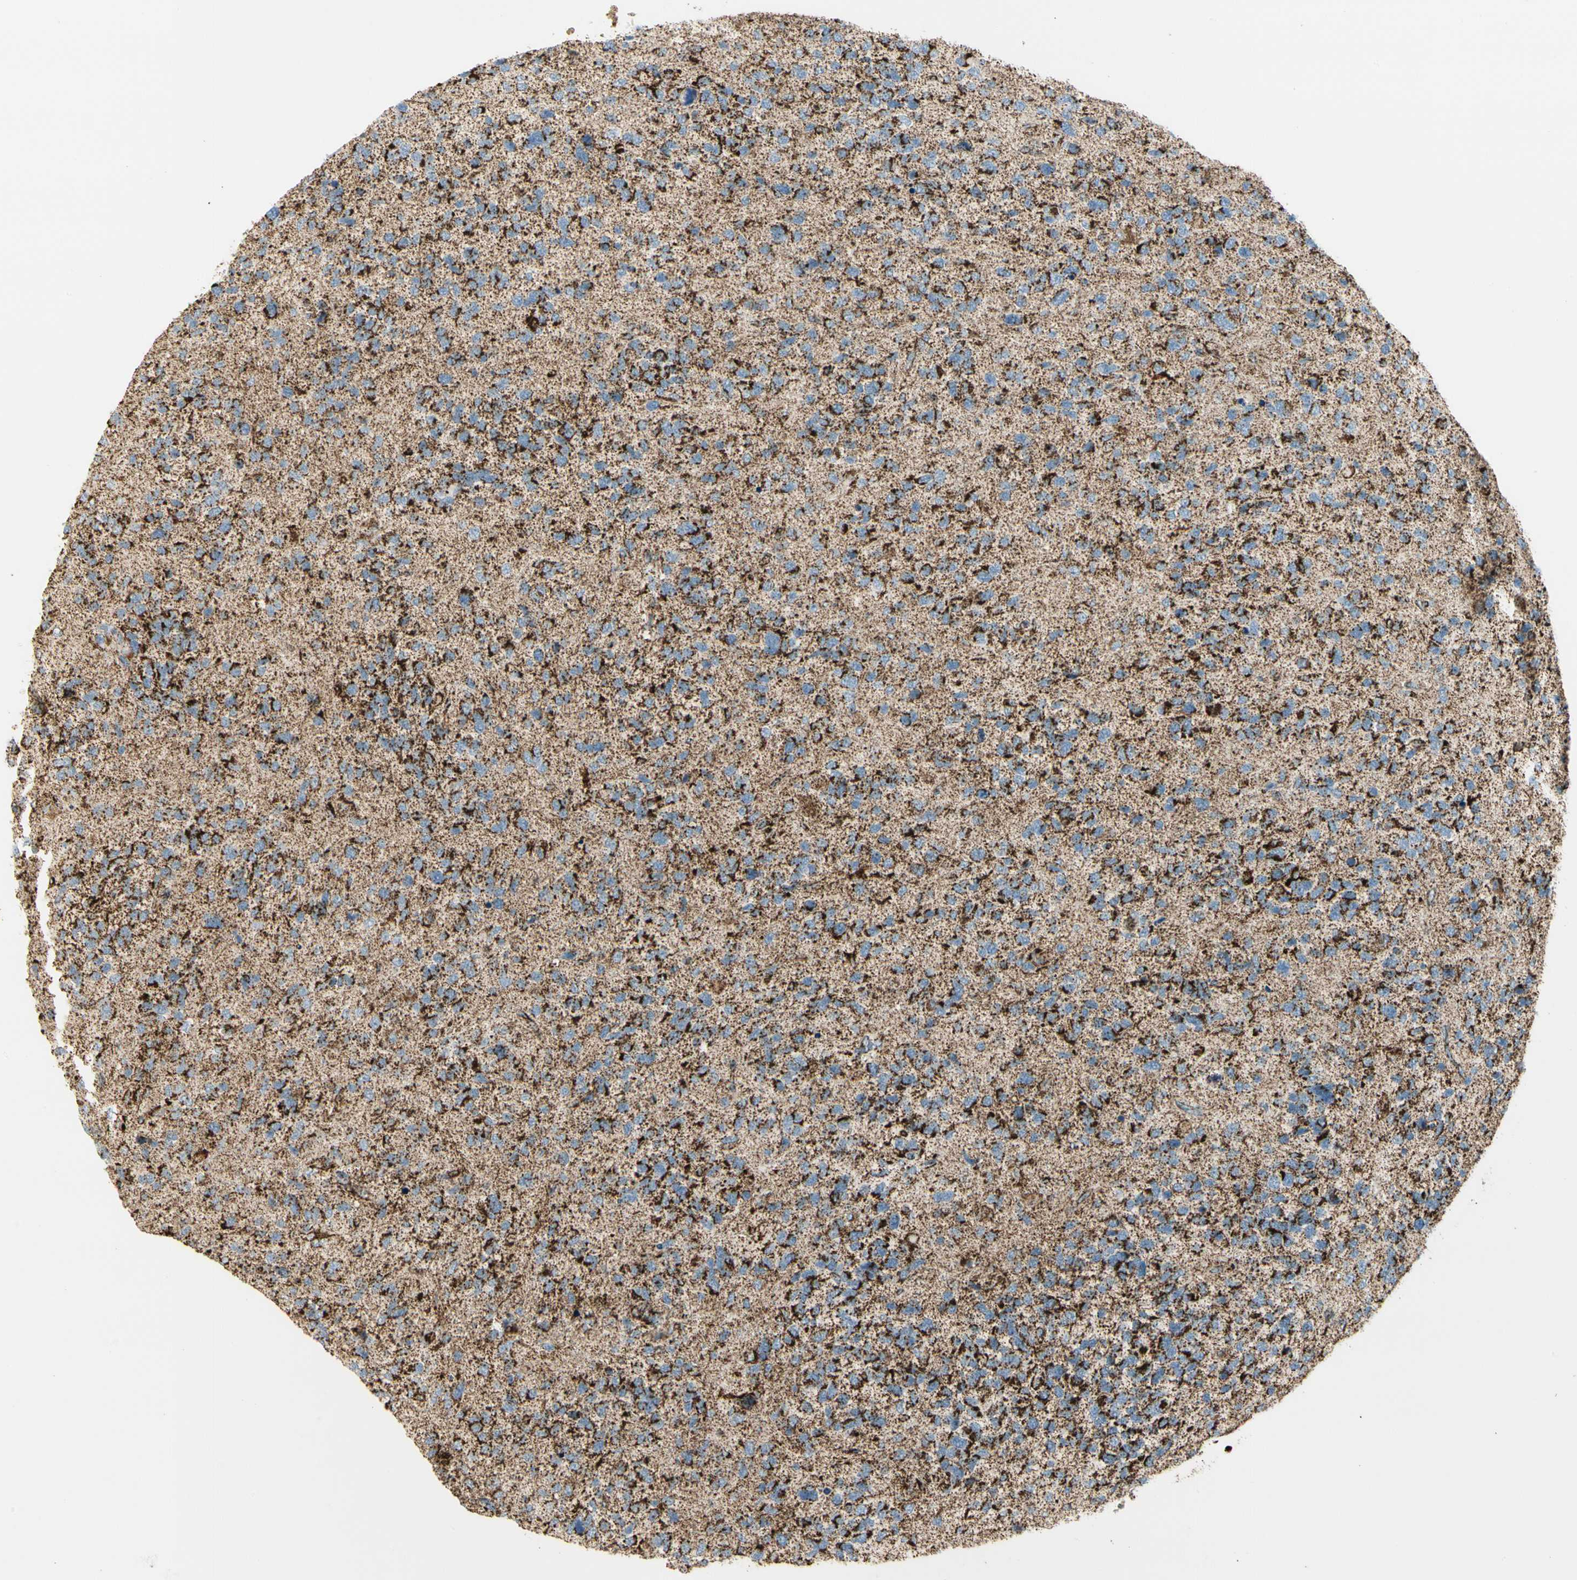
{"staining": {"intensity": "strong", "quantity": ">75%", "location": "cytoplasmic/membranous"}, "tissue": "glioma", "cell_type": "Tumor cells", "image_type": "cancer", "snomed": [{"axis": "morphology", "description": "Glioma, malignant, High grade"}, {"axis": "topography", "description": "Brain"}], "caption": "Human glioma stained for a protein (brown) demonstrates strong cytoplasmic/membranous positive positivity in about >75% of tumor cells.", "gene": "ME2", "patient": {"sex": "female", "age": 58}}